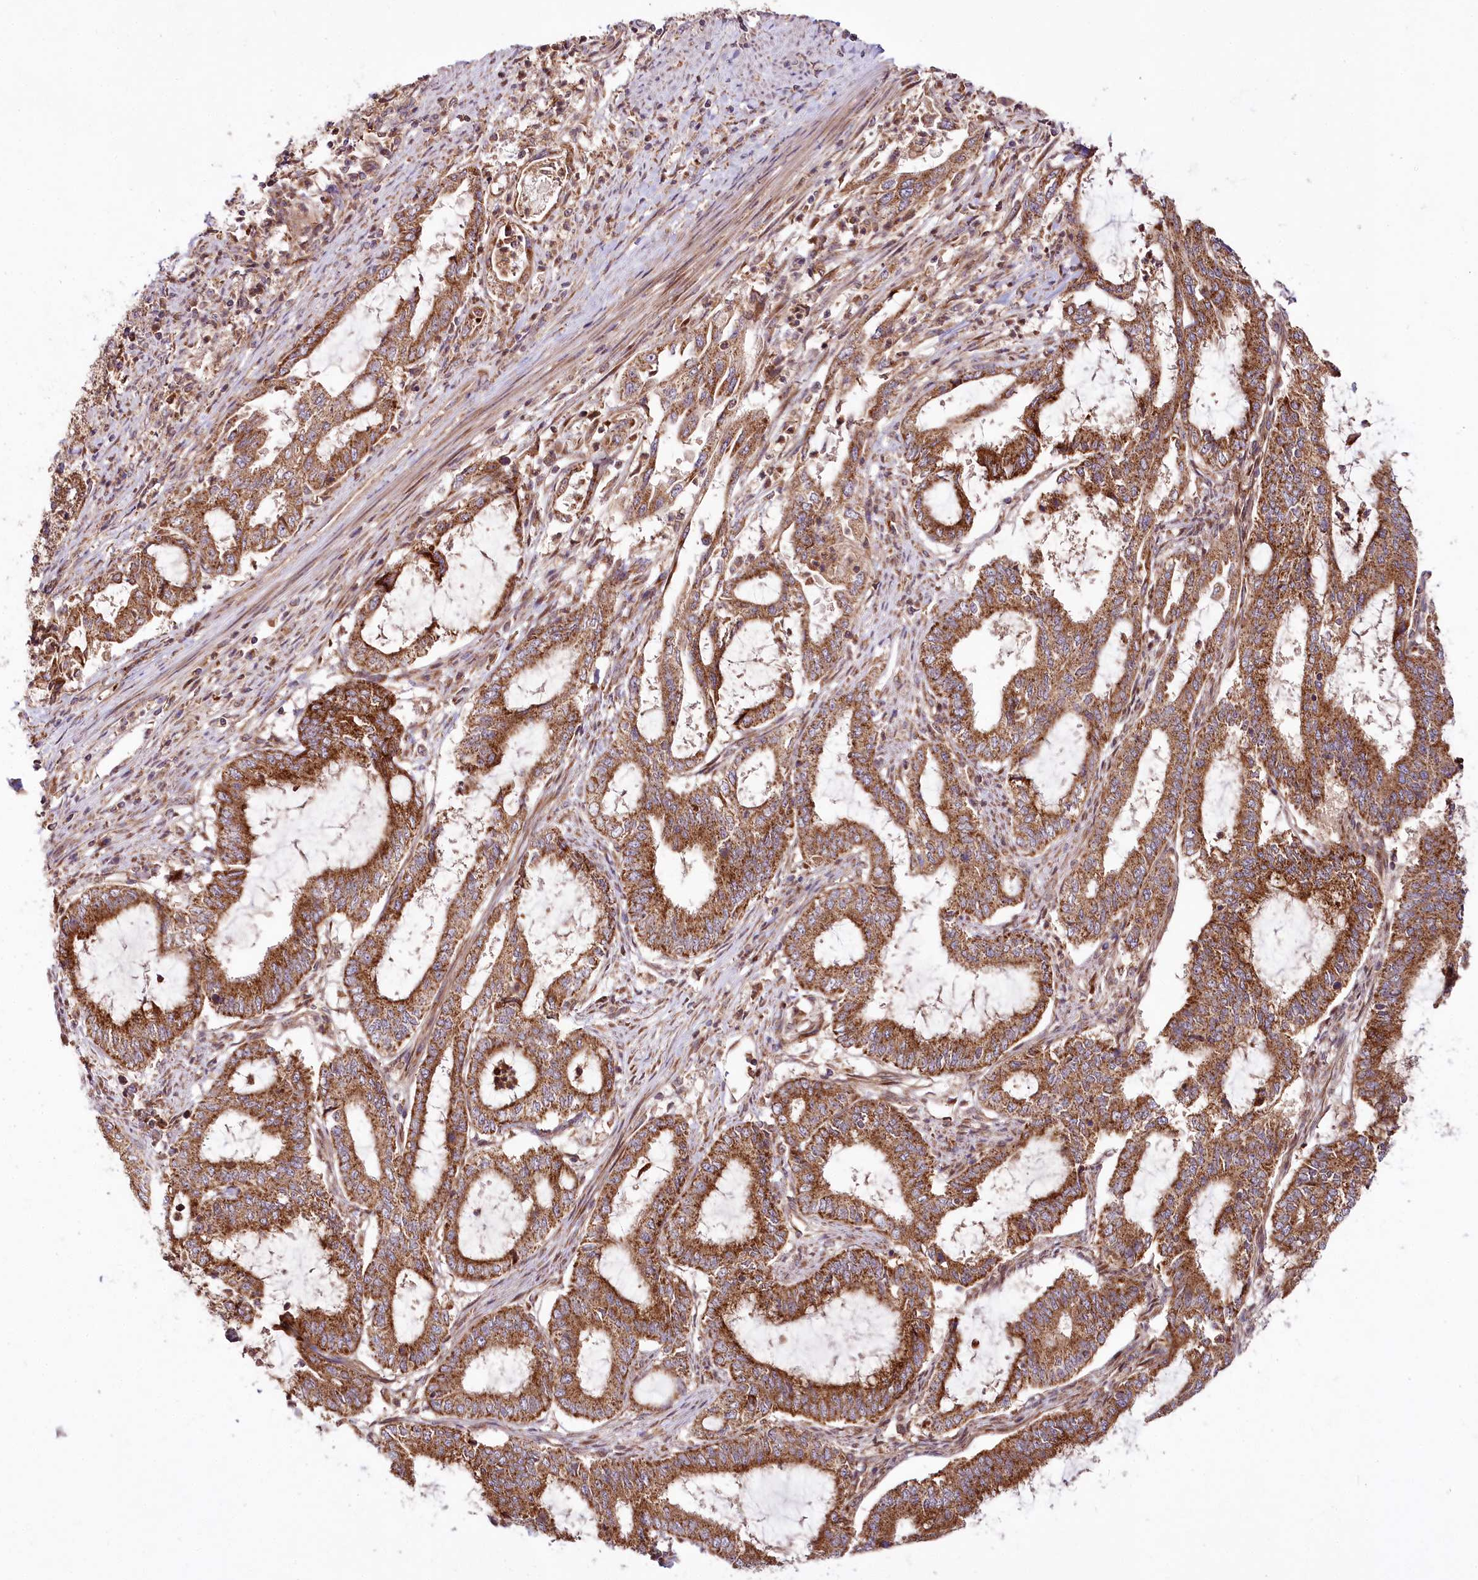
{"staining": {"intensity": "strong", "quantity": ">75%", "location": "cytoplasmic/membranous"}, "tissue": "endometrial cancer", "cell_type": "Tumor cells", "image_type": "cancer", "snomed": [{"axis": "morphology", "description": "Adenocarcinoma, NOS"}, {"axis": "topography", "description": "Endometrium"}], "caption": "Immunohistochemistry of human endometrial adenocarcinoma demonstrates high levels of strong cytoplasmic/membranous positivity in about >75% of tumor cells. (DAB IHC, brown staining for protein, blue staining for nuclei).", "gene": "RAB7A", "patient": {"sex": "female", "age": 51}}